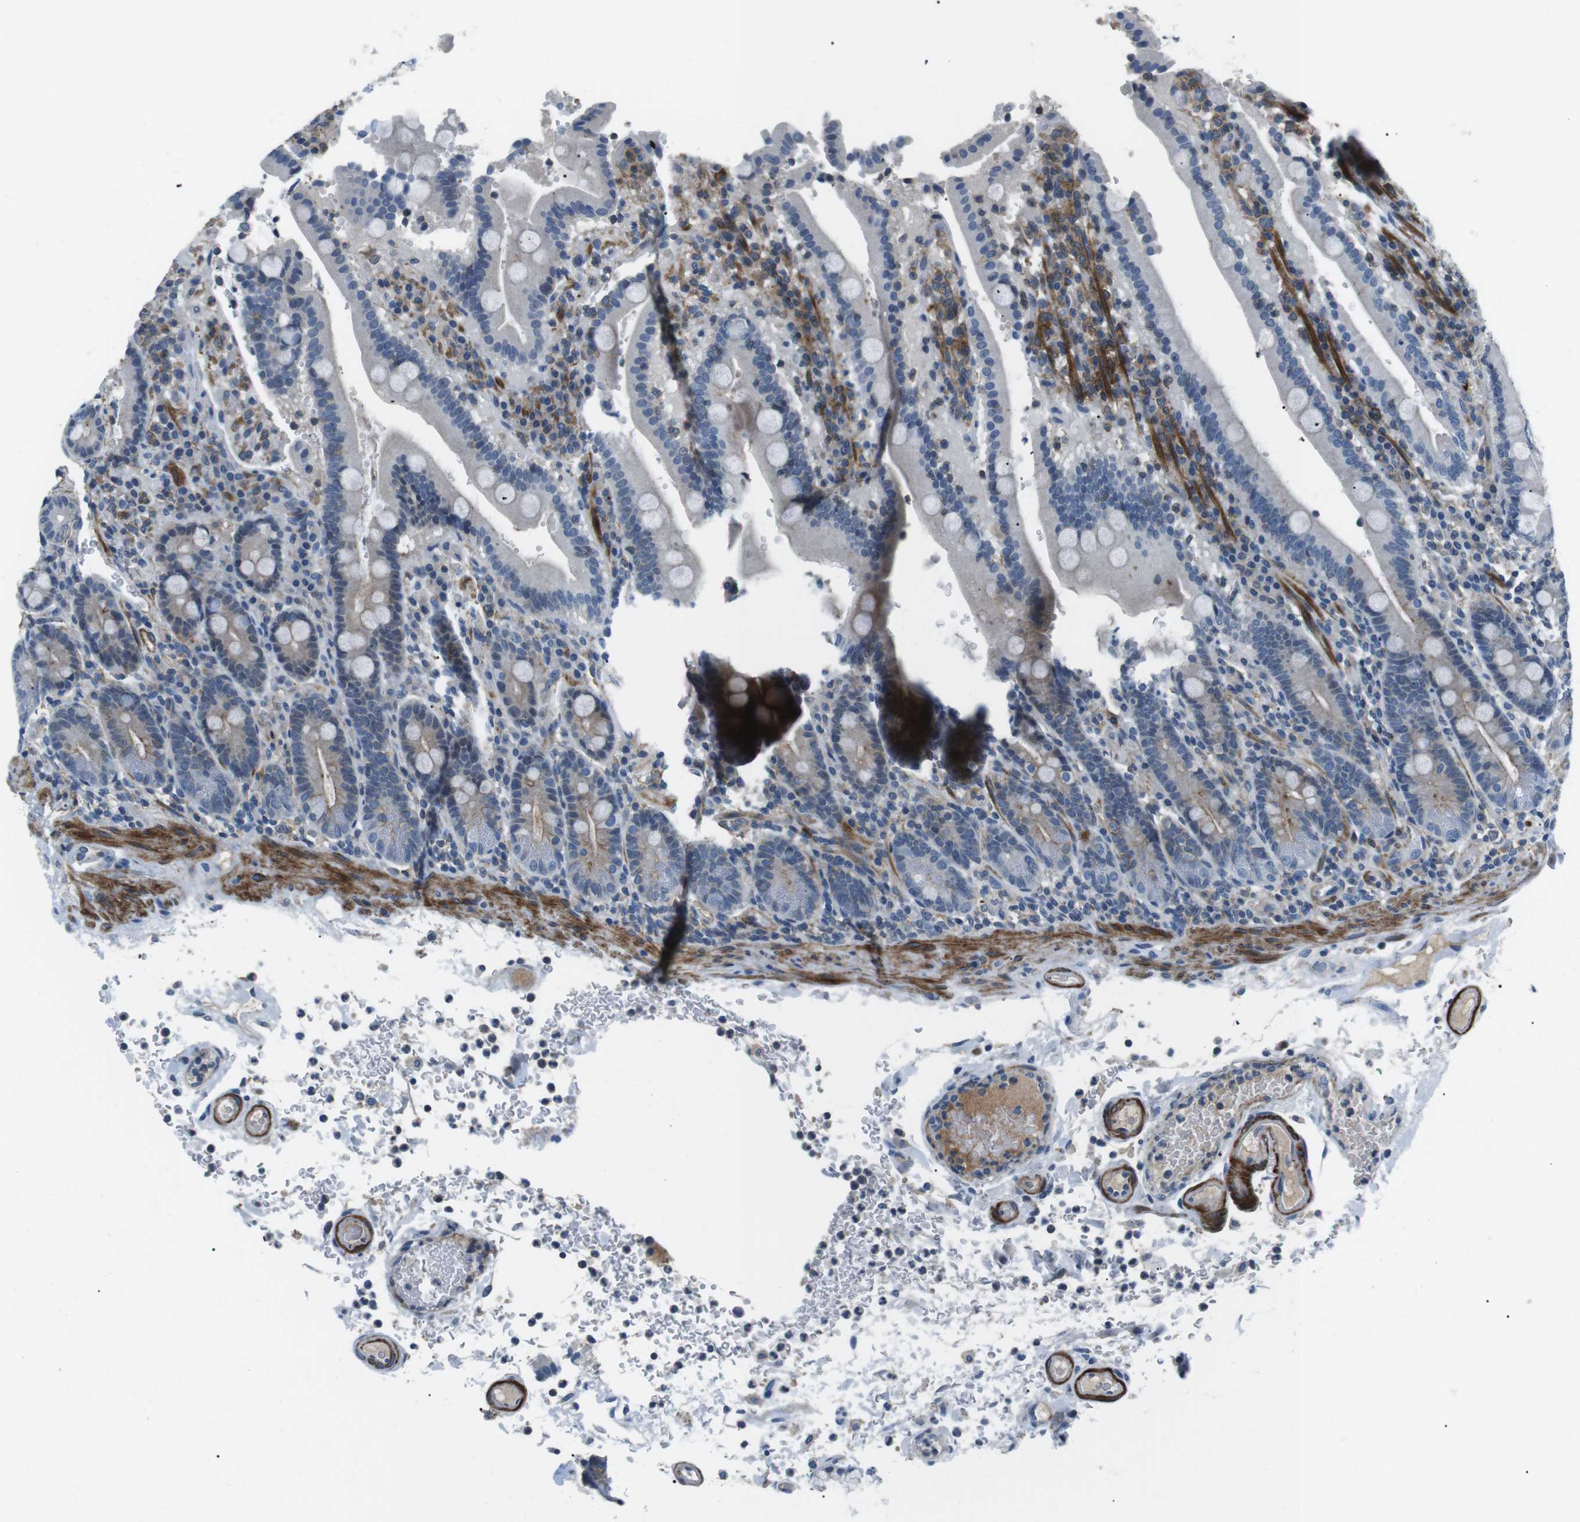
{"staining": {"intensity": "negative", "quantity": "none", "location": "none"}, "tissue": "duodenum", "cell_type": "Glandular cells", "image_type": "normal", "snomed": [{"axis": "morphology", "description": "Normal tissue, NOS"}, {"axis": "topography", "description": "Small intestine, NOS"}], "caption": "Immunohistochemistry image of normal human duodenum stained for a protein (brown), which reveals no staining in glandular cells. (DAB (3,3'-diaminobenzidine) immunohistochemistry (IHC), high magnification).", "gene": "ARVCF", "patient": {"sex": "female", "age": 71}}